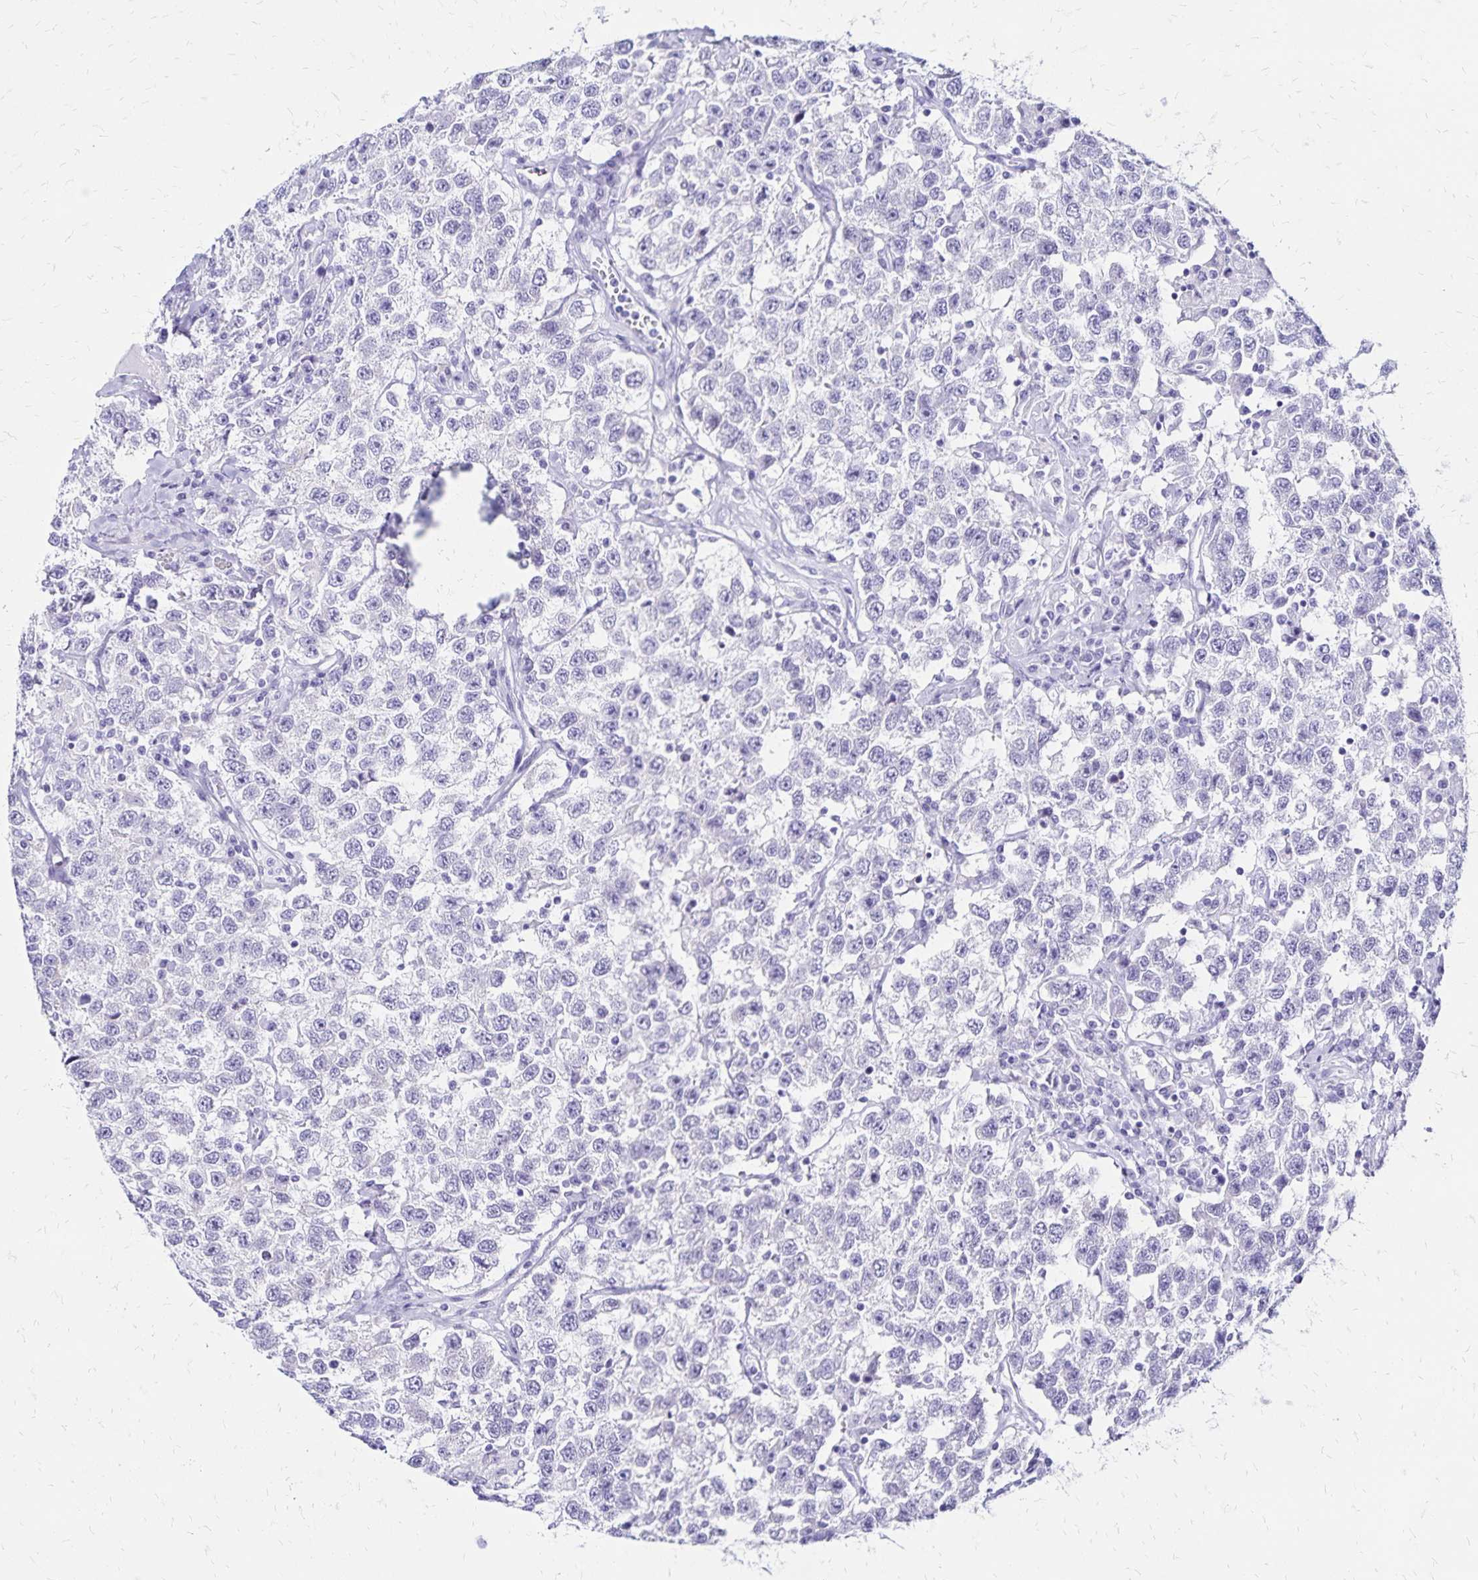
{"staining": {"intensity": "negative", "quantity": "none", "location": "none"}, "tissue": "testis cancer", "cell_type": "Tumor cells", "image_type": "cancer", "snomed": [{"axis": "morphology", "description": "Seminoma, NOS"}, {"axis": "topography", "description": "Testis"}], "caption": "Tumor cells show no significant staining in seminoma (testis). (DAB IHC with hematoxylin counter stain).", "gene": "LIN28B", "patient": {"sex": "male", "age": 41}}